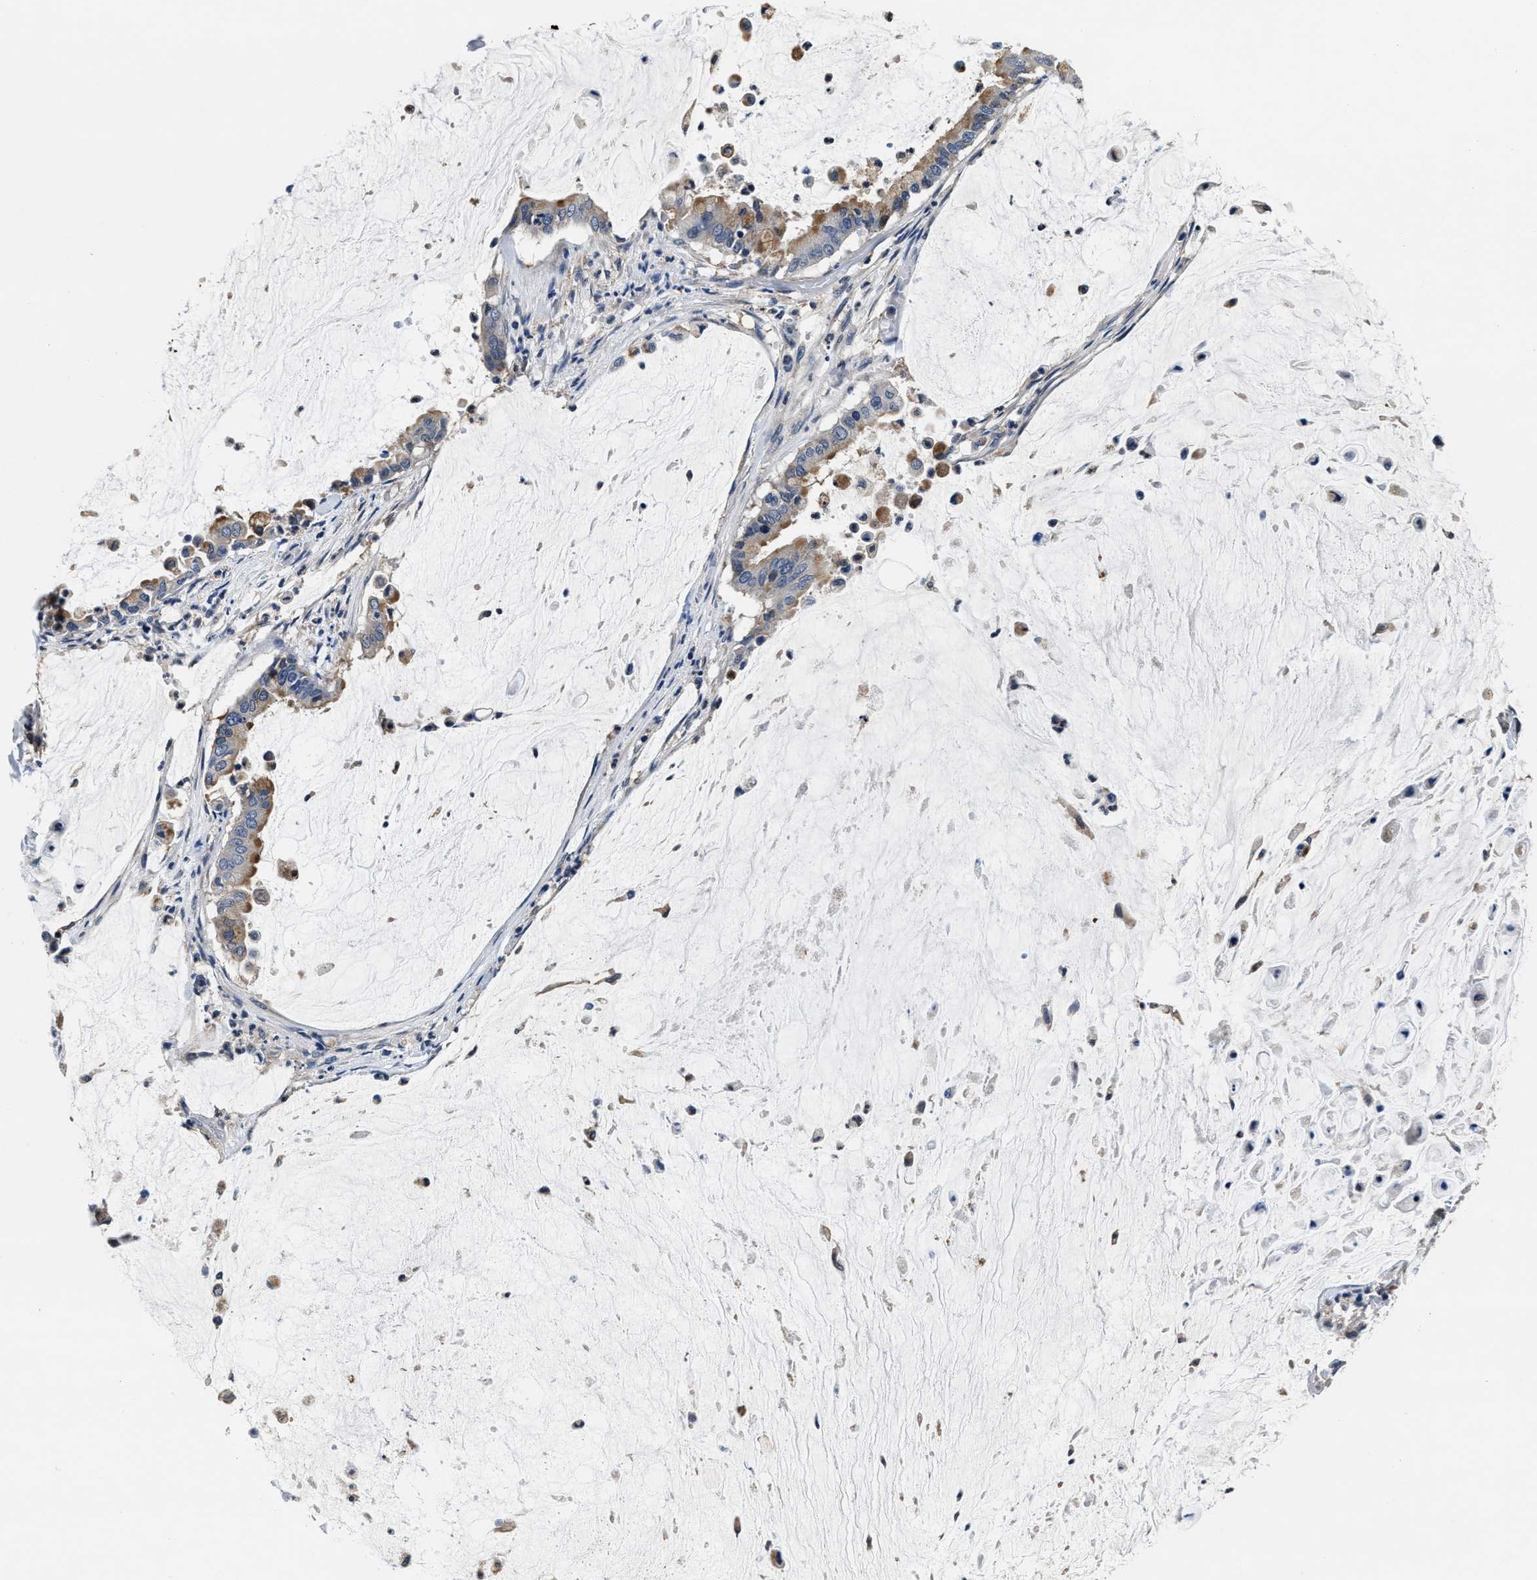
{"staining": {"intensity": "moderate", "quantity": ">75%", "location": "cytoplasmic/membranous"}, "tissue": "pancreatic cancer", "cell_type": "Tumor cells", "image_type": "cancer", "snomed": [{"axis": "morphology", "description": "Adenocarcinoma, NOS"}, {"axis": "topography", "description": "Pancreas"}], "caption": "This image reveals immunohistochemistry staining of pancreatic adenocarcinoma, with medium moderate cytoplasmic/membranous staining in about >75% of tumor cells.", "gene": "PHPT1", "patient": {"sex": "male", "age": 41}}